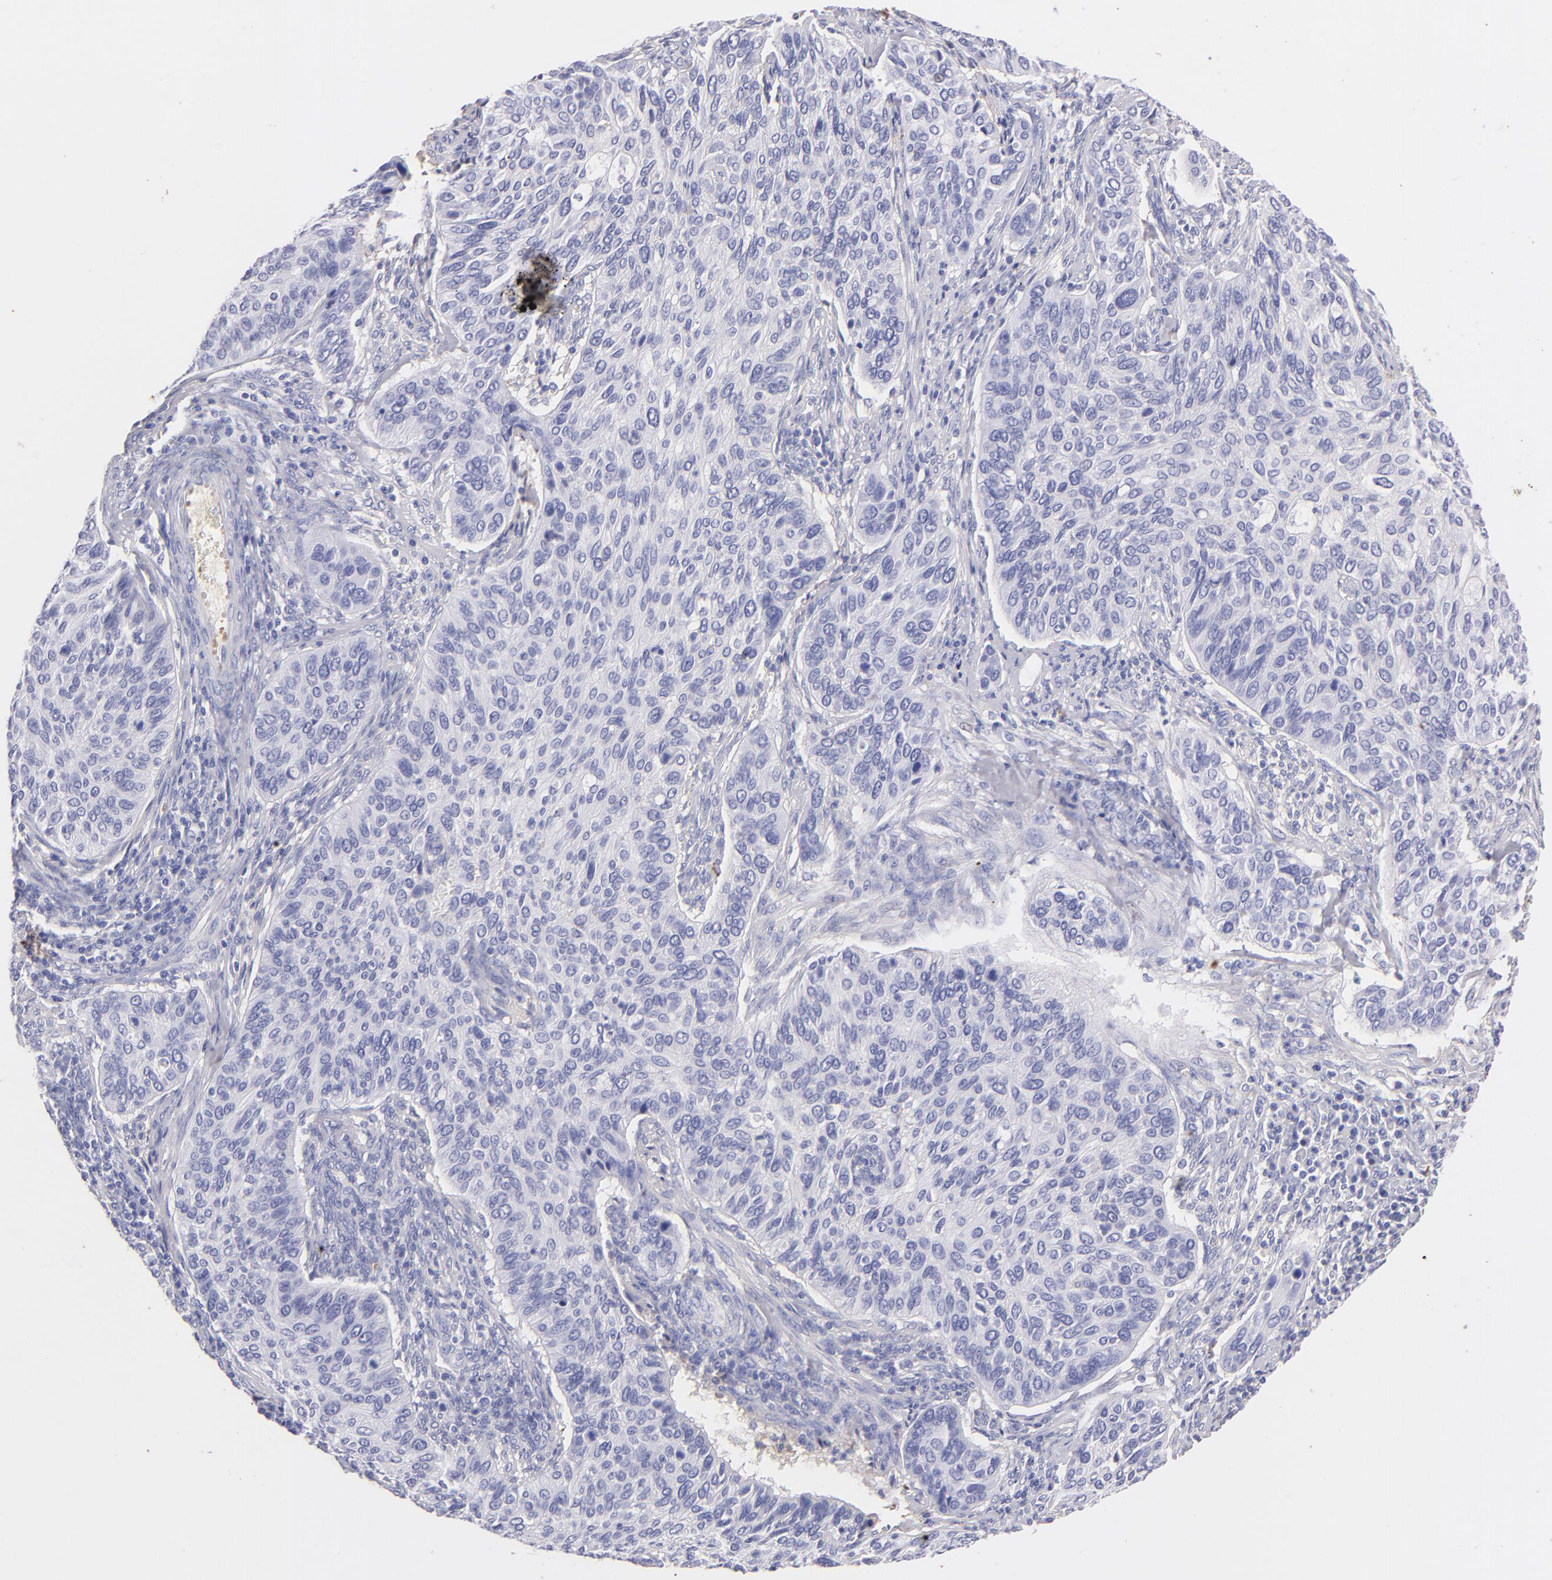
{"staining": {"intensity": "negative", "quantity": "none", "location": "none"}, "tissue": "cervical cancer", "cell_type": "Tumor cells", "image_type": "cancer", "snomed": [{"axis": "morphology", "description": "Adenocarcinoma, NOS"}, {"axis": "topography", "description": "Cervix"}], "caption": "This is a image of IHC staining of cervical cancer, which shows no positivity in tumor cells. The staining is performed using DAB brown chromogen with nuclei counter-stained in using hematoxylin.", "gene": "FGB", "patient": {"sex": "female", "age": 29}}